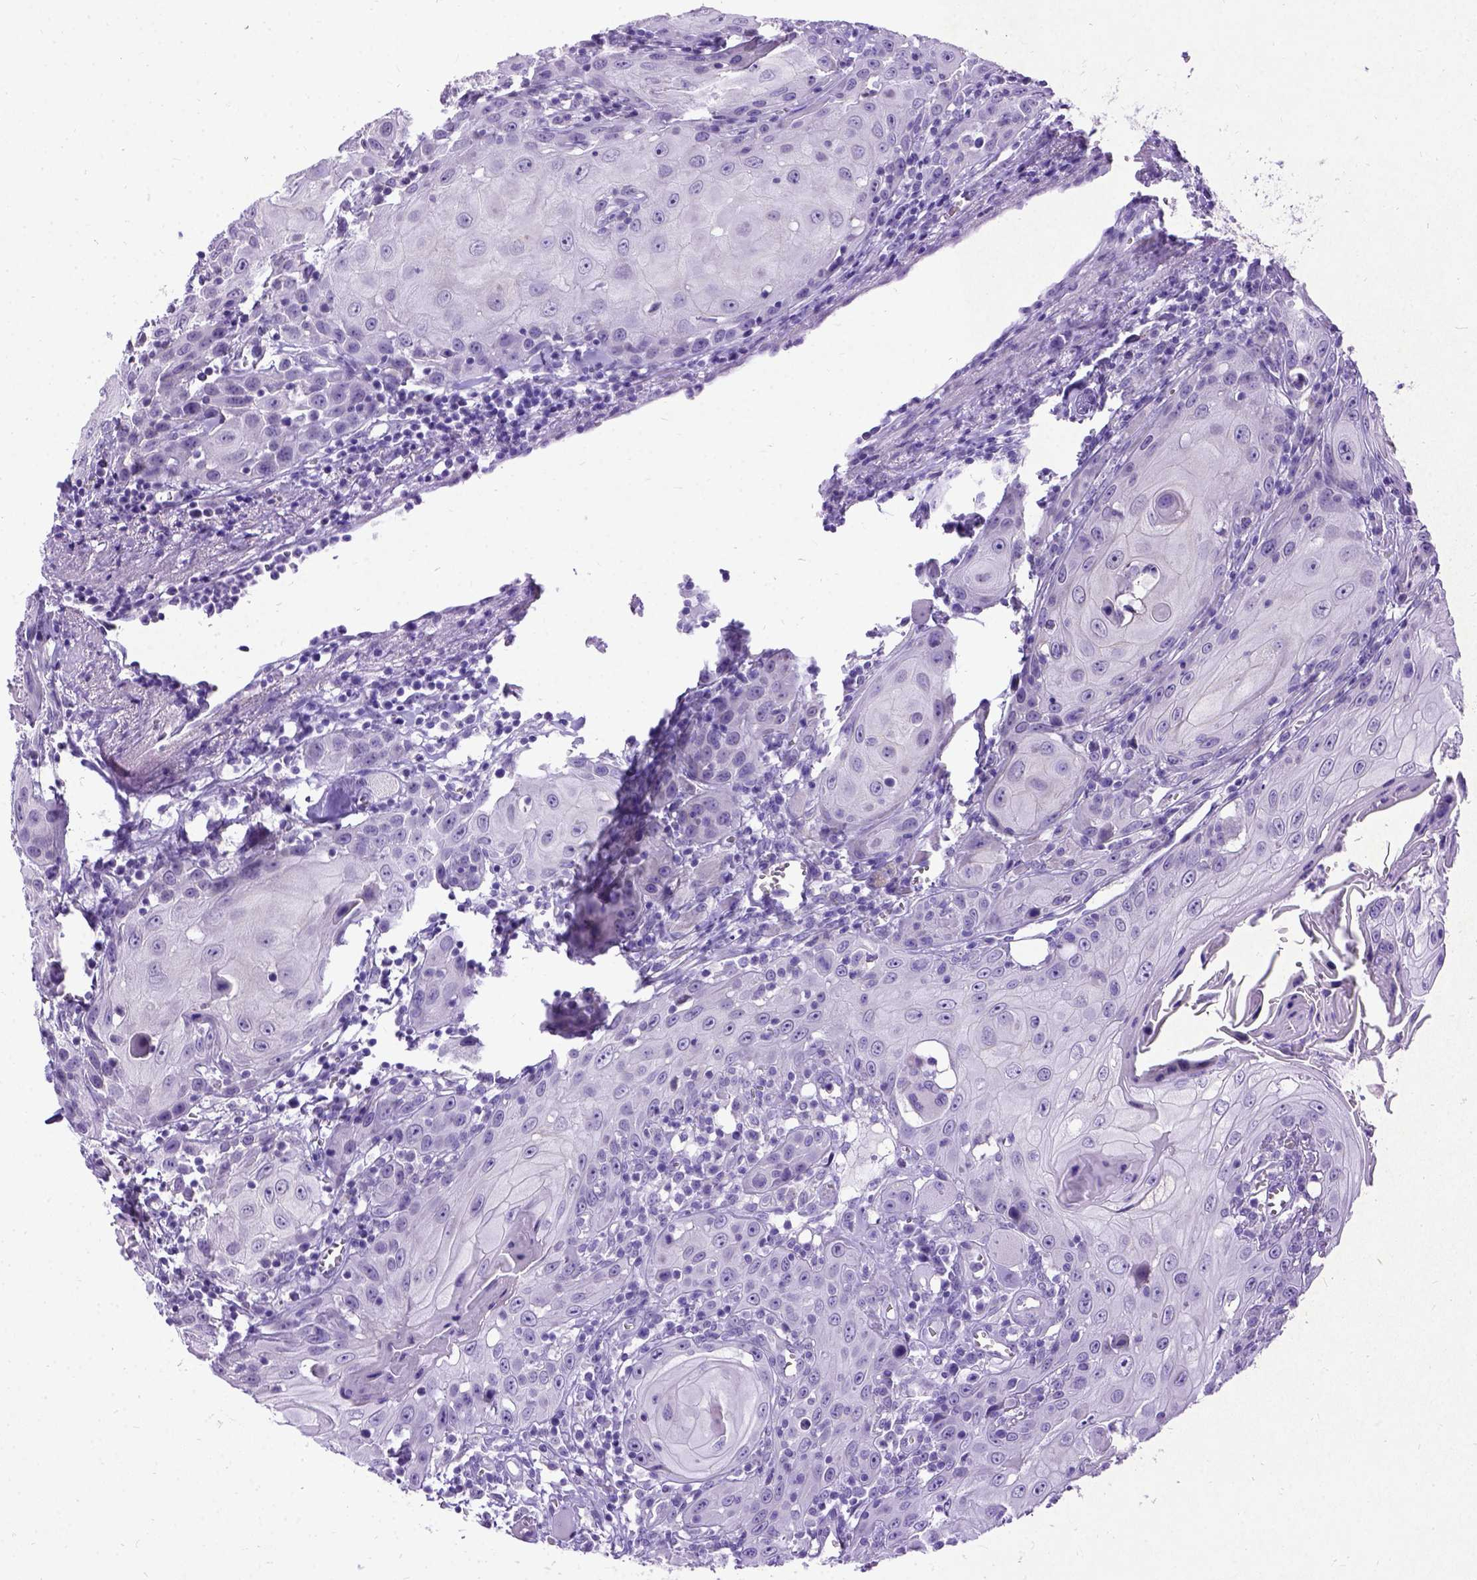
{"staining": {"intensity": "negative", "quantity": "none", "location": "none"}, "tissue": "head and neck cancer", "cell_type": "Tumor cells", "image_type": "cancer", "snomed": [{"axis": "morphology", "description": "Squamous cell carcinoma, NOS"}, {"axis": "topography", "description": "Head-Neck"}], "caption": "Human head and neck cancer stained for a protein using IHC demonstrates no expression in tumor cells.", "gene": "NEUROD4", "patient": {"sex": "female", "age": 80}}